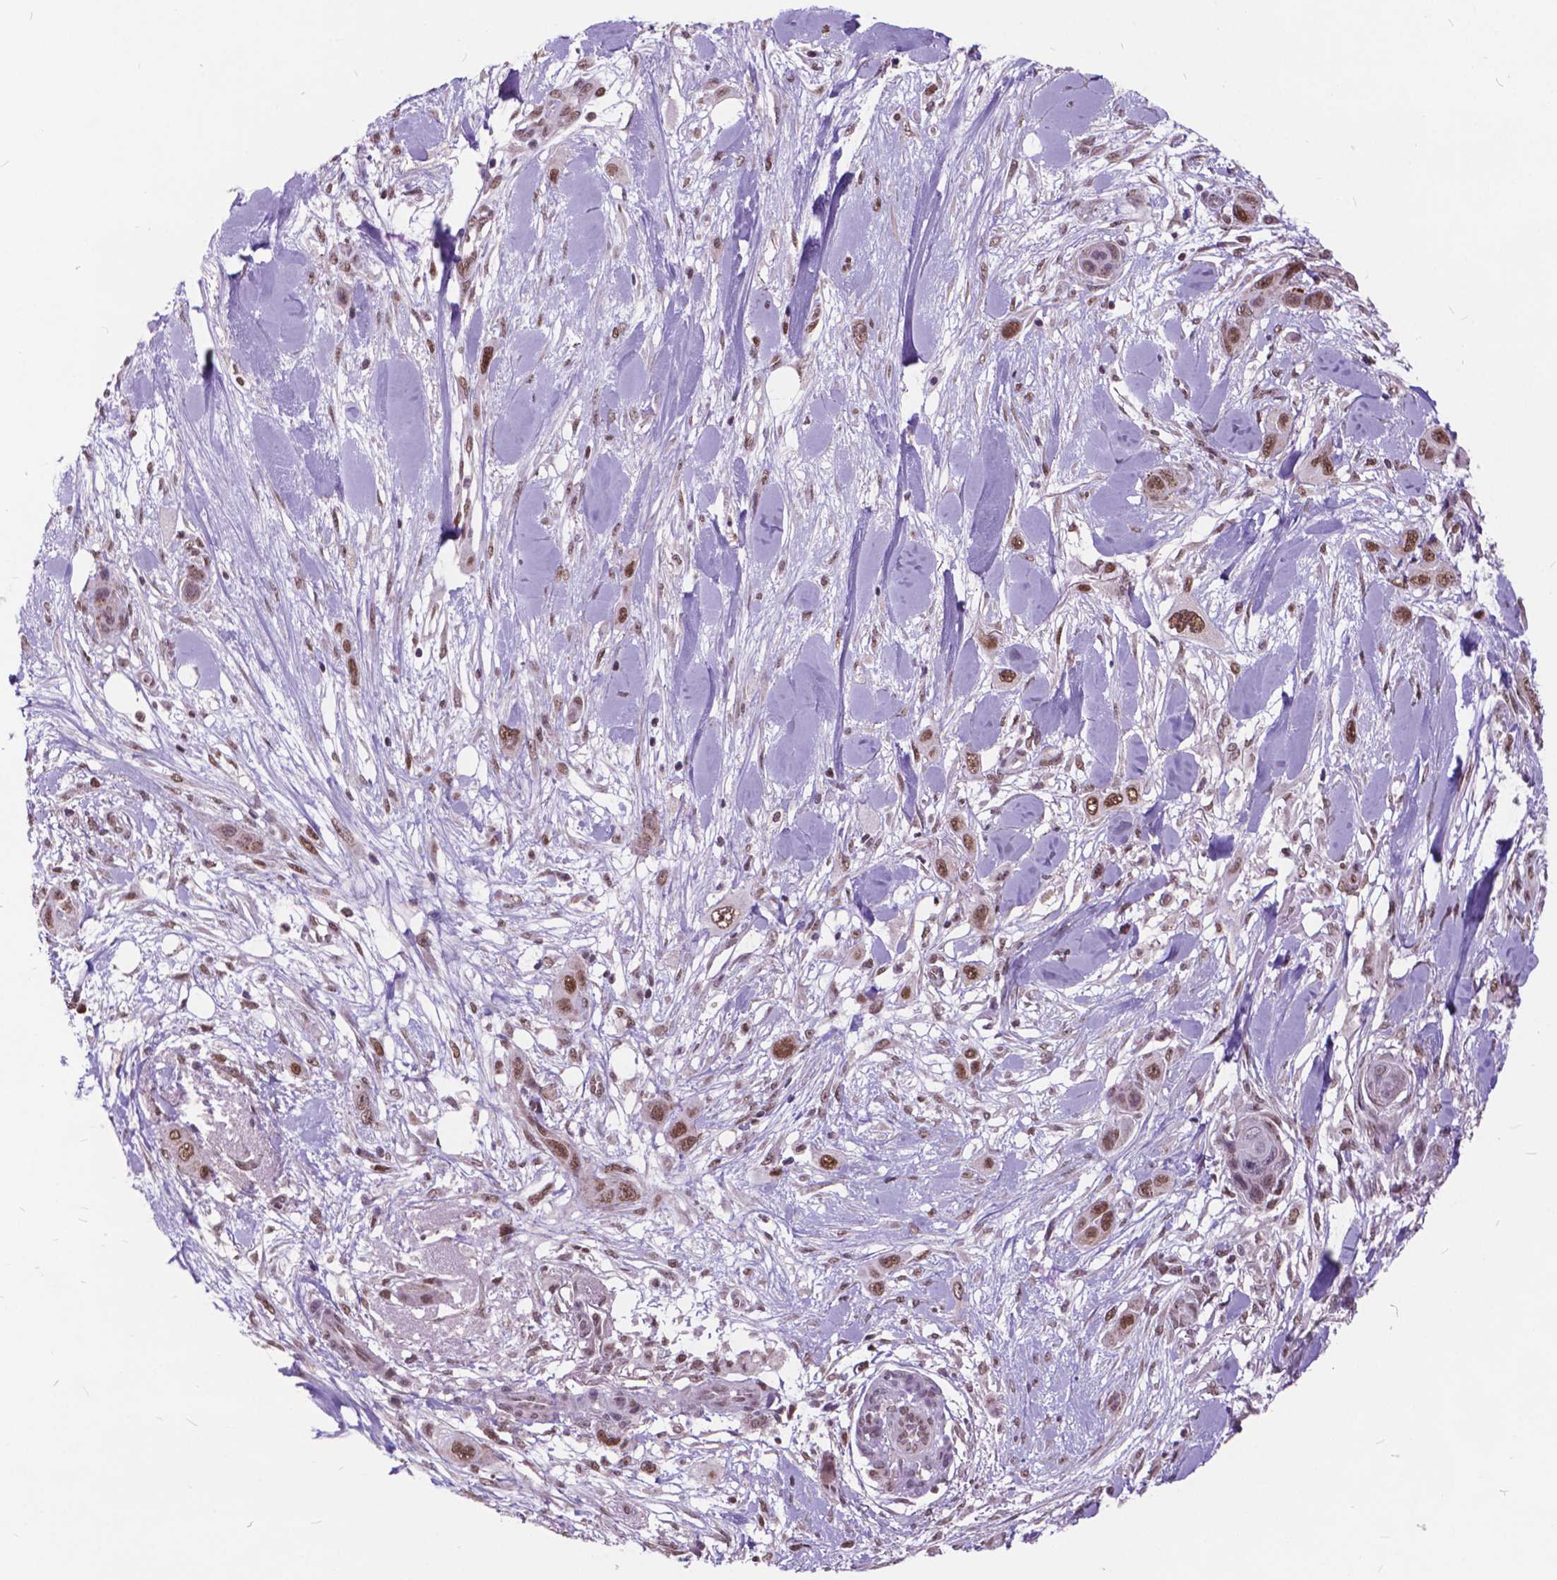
{"staining": {"intensity": "moderate", "quantity": ">75%", "location": "nuclear"}, "tissue": "skin cancer", "cell_type": "Tumor cells", "image_type": "cancer", "snomed": [{"axis": "morphology", "description": "Squamous cell carcinoma, NOS"}, {"axis": "topography", "description": "Skin"}], "caption": "Immunohistochemistry (IHC) (DAB (3,3'-diaminobenzidine)) staining of skin cancer exhibits moderate nuclear protein expression in about >75% of tumor cells. The protein of interest is stained brown, and the nuclei are stained in blue (DAB (3,3'-diaminobenzidine) IHC with brightfield microscopy, high magnification).", "gene": "MSH2", "patient": {"sex": "male", "age": 79}}